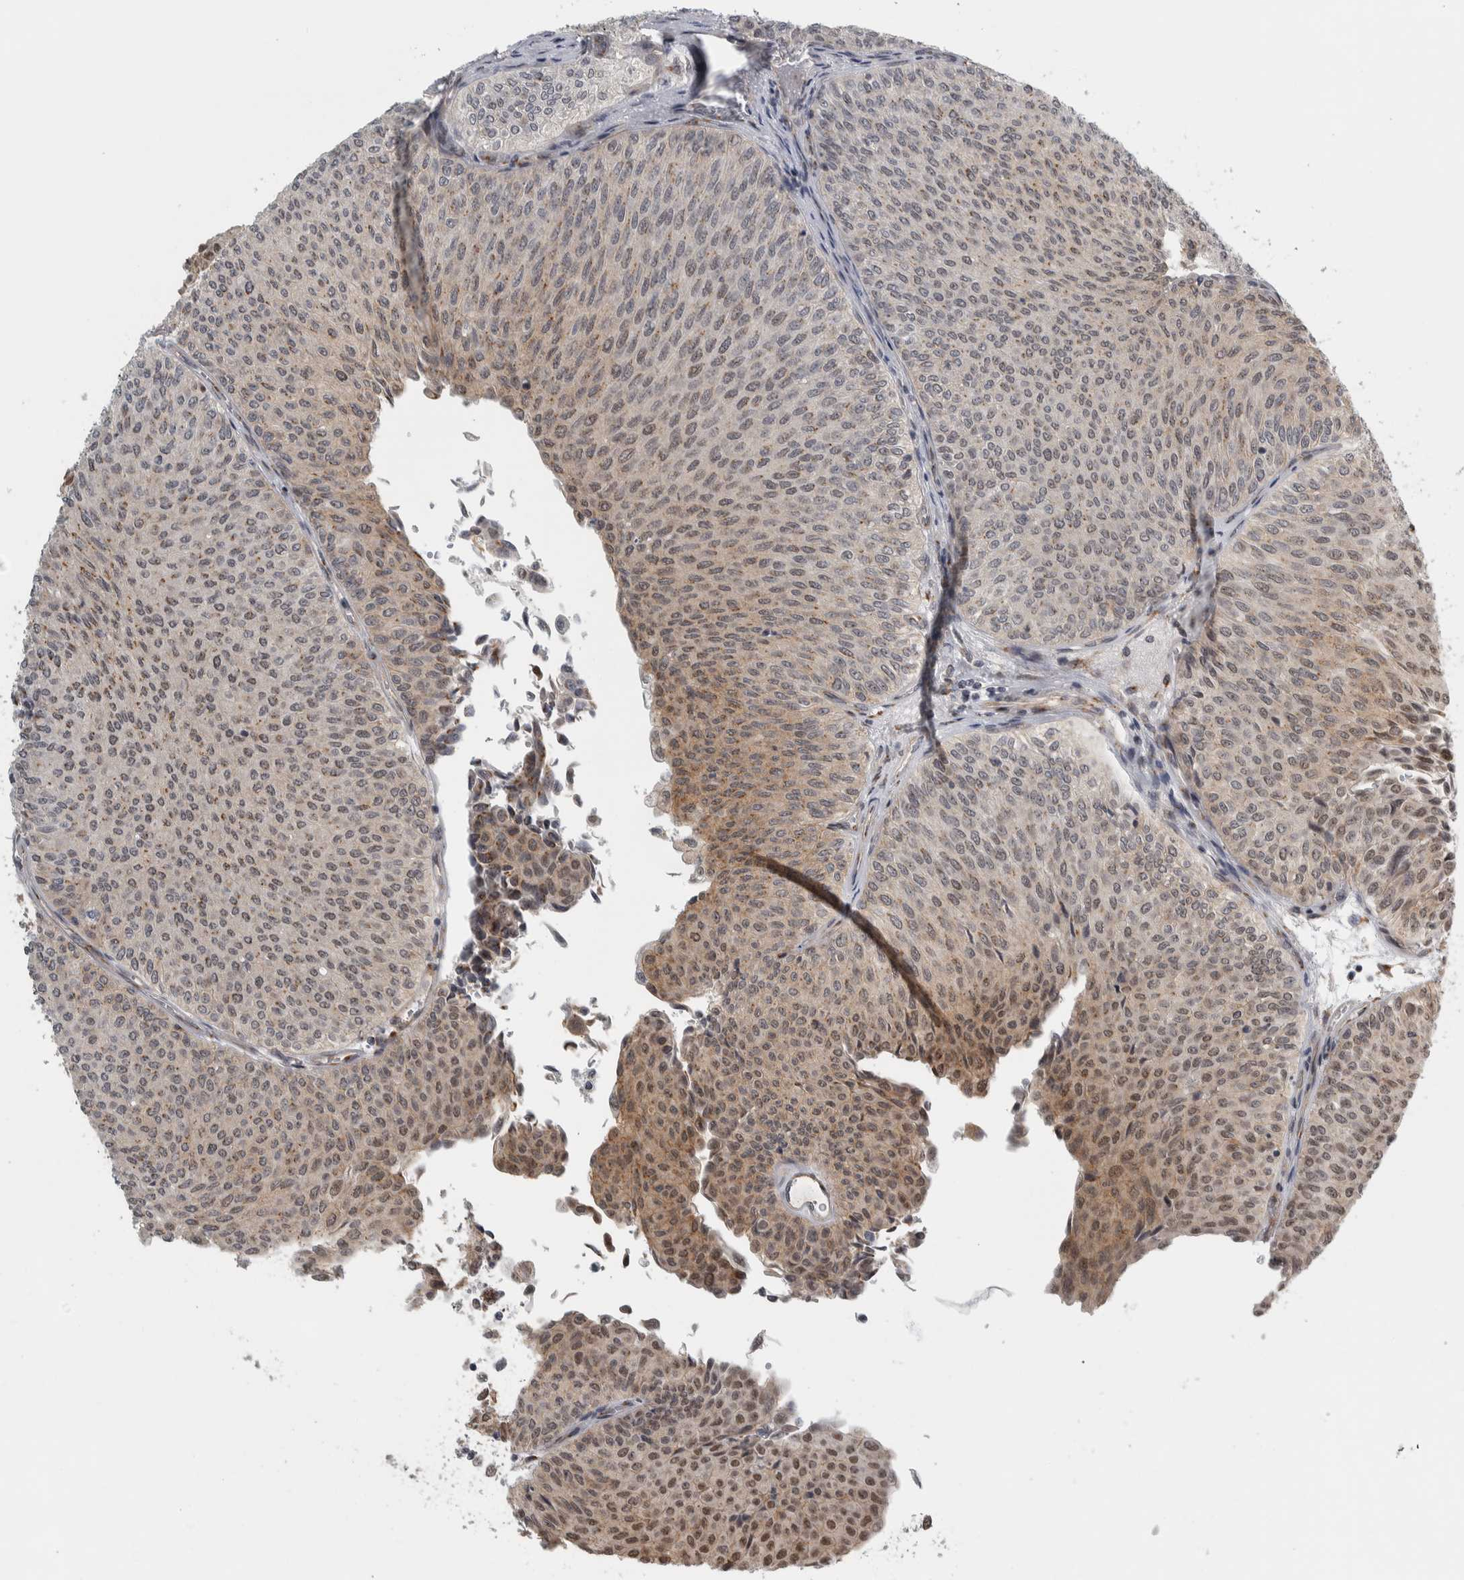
{"staining": {"intensity": "moderate", "quantity": "<25%", "location": "cytoplasmic/membranous,nuclear"}, "tissue": "urothelial cancer", "cell_type": "Tumor cells", "image_type": "cancer", "snomed": [{"axis": "morphology", "description": "Urothelial carcinoma, Low grade"}, {"axis": "topography", "description": "Urinary bladder"}], "caption": "Urothelial cancer stained with immunohistochemistry shows moderate cytoplasmic/membranous and nuclear staining in approximately <25% of tumor cells.", "gene": "ZMYND8", "patient": {"sex": "male", "age": 78}}